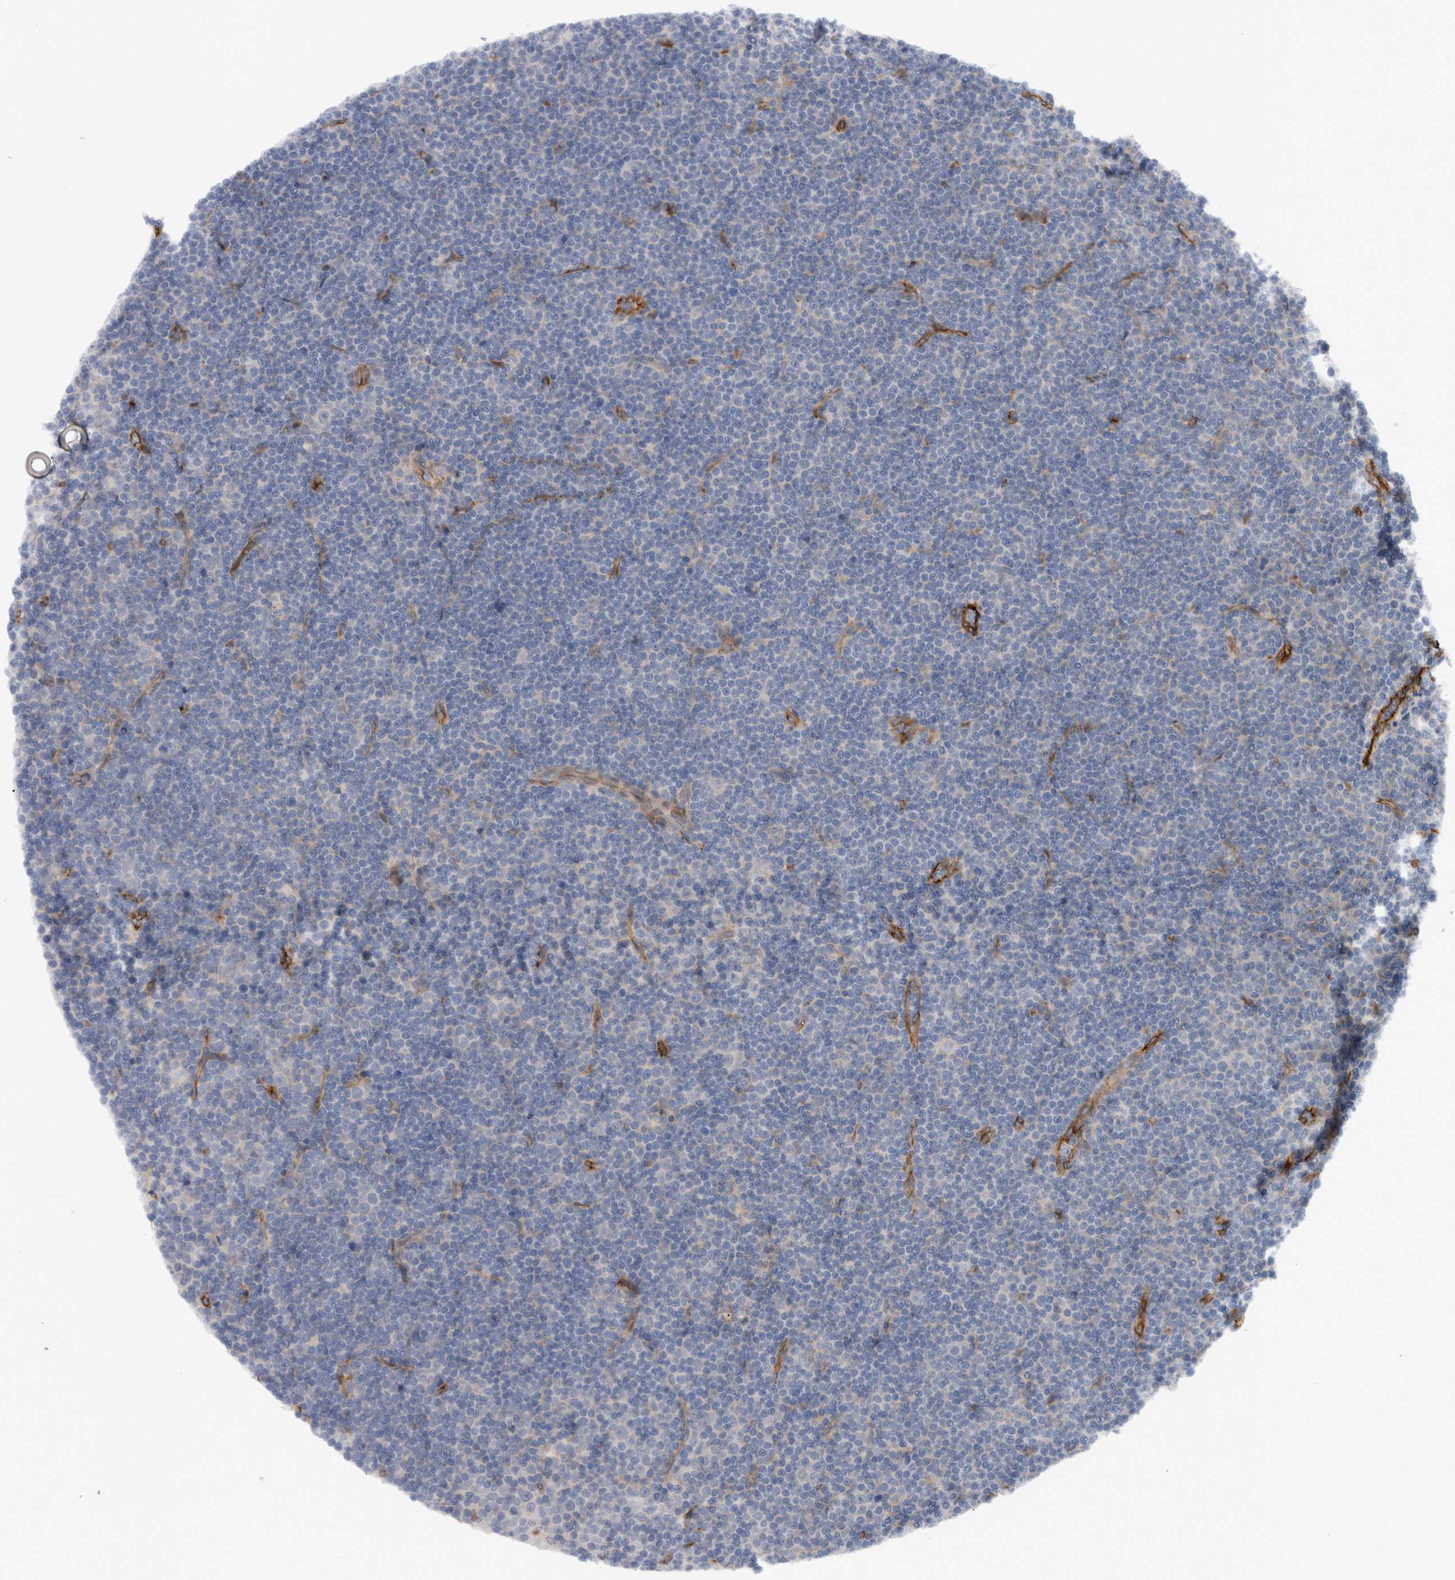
{"staining": {"intensity": "negative", "quantity": "none", "location": "none"}, "tissue": "lymphoma", "cell_type": "Tumor cells", "image_type": "cancer", "snomed": [{"axis": "morphology", "description": "Malignant lymphoma, non-Hodgkin's type, Low grade"}, {"axis": "topography", "description": "Lymph node"}], "caption": "Tumor cells show no significant protein expression in lymphoma.", "gene": "CD59", "patient": {"sex": "female", "age": 67}}